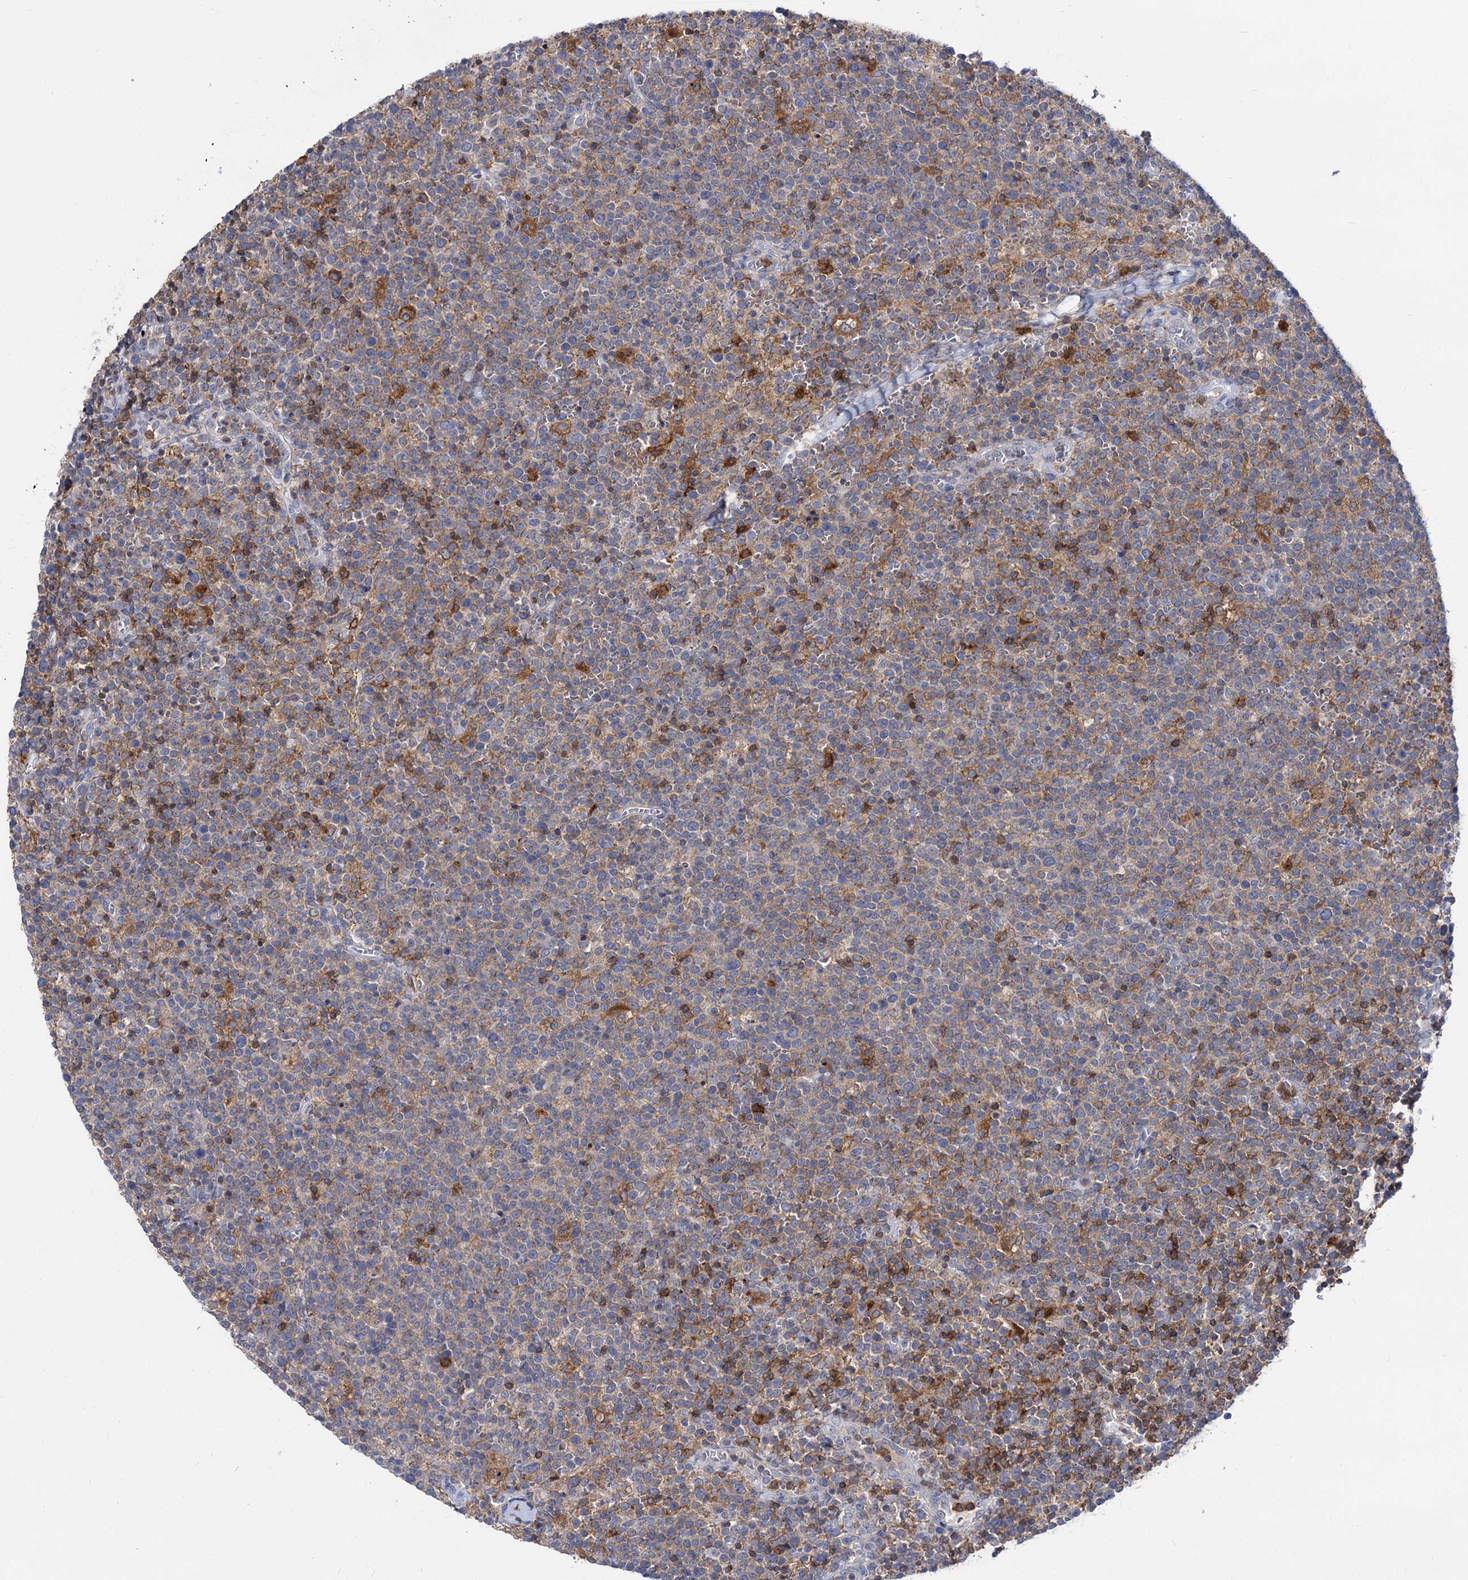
{"staining": {"intensity": "moderate", "quantity": "<25%", "location": "cytoplasmic/membranous"}, "tissue": "lymphoma", "cell_type": "Tumor cells", "image_type": "cancer", "snomed": [{"axis": "morphology", "description": "Malignant lymphoma, non-Hodgkin's type, High grade"}, {"axis": "topography", "description": "Lymph node"}], "caption": "Brown immunohistochemical staining in lymphoma shows moderate cytoplasmic/membranous positivity in about <25% of tumor cells.", "gene": "RHOG", "patient": {"sex": "male", "age": 61}}